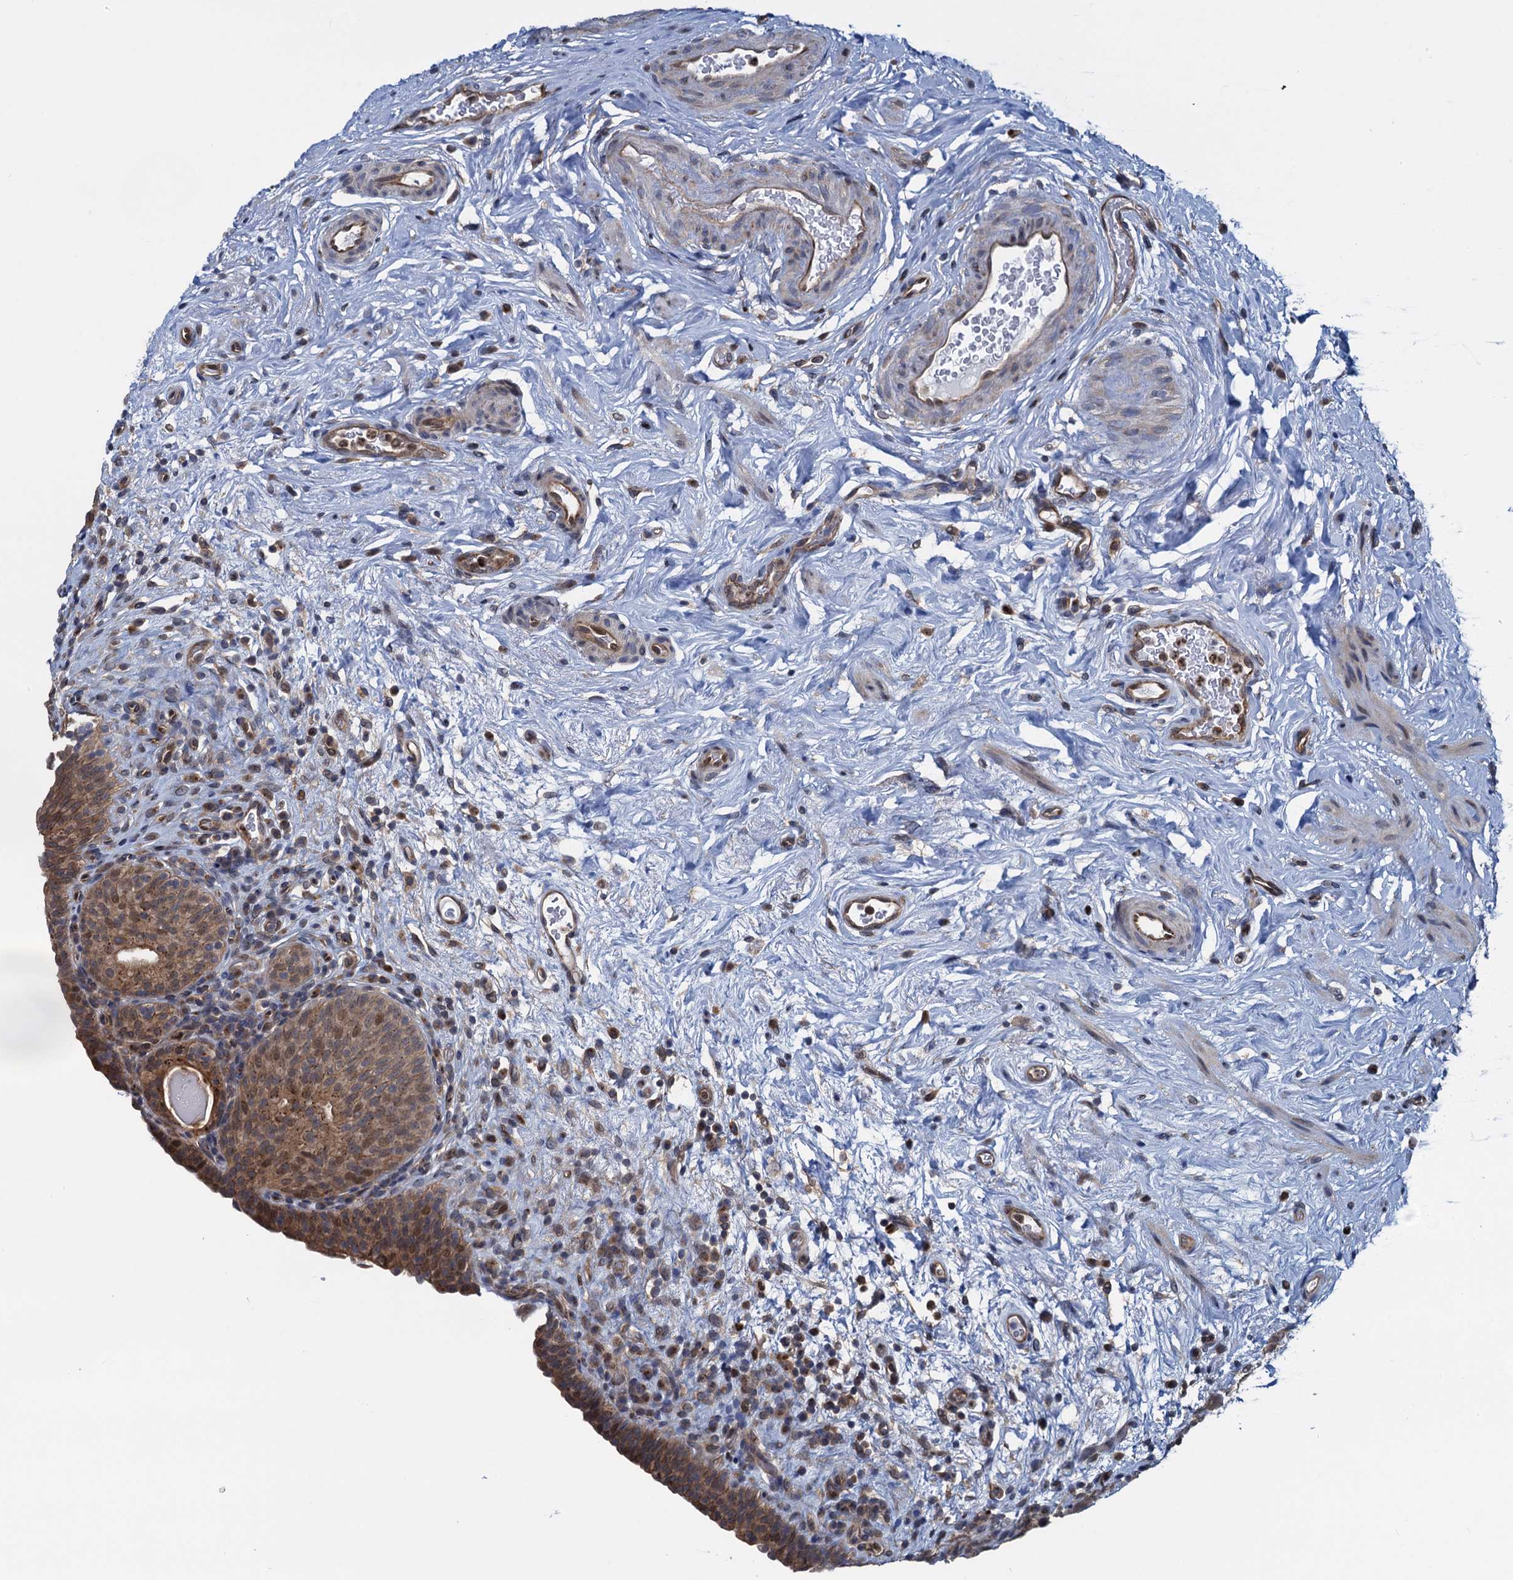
{"staining": {"intensity": "moderate", "quantity": ">75%", "location": "cytoplasmic/membranous,nuclear"}, "tissue": "urinary bladder", "cell_type": "Urothelial cells", "image_type": "normal", "snomed": [{"axis": "morphology", "description": "Normal tissue, NOS"}, {"axis": "topography", "description": "Urinary bladder"}], "caption": "Moderate cytoplasmic/membranous,nuclear protein staining is present in about >75% of urothelial cells in urinary bladder. (DAB IHC, brown staining for protein, blue staining for nuclei).", "gene": "RNF125", "patient": {"sex": "male", "age": 83}}